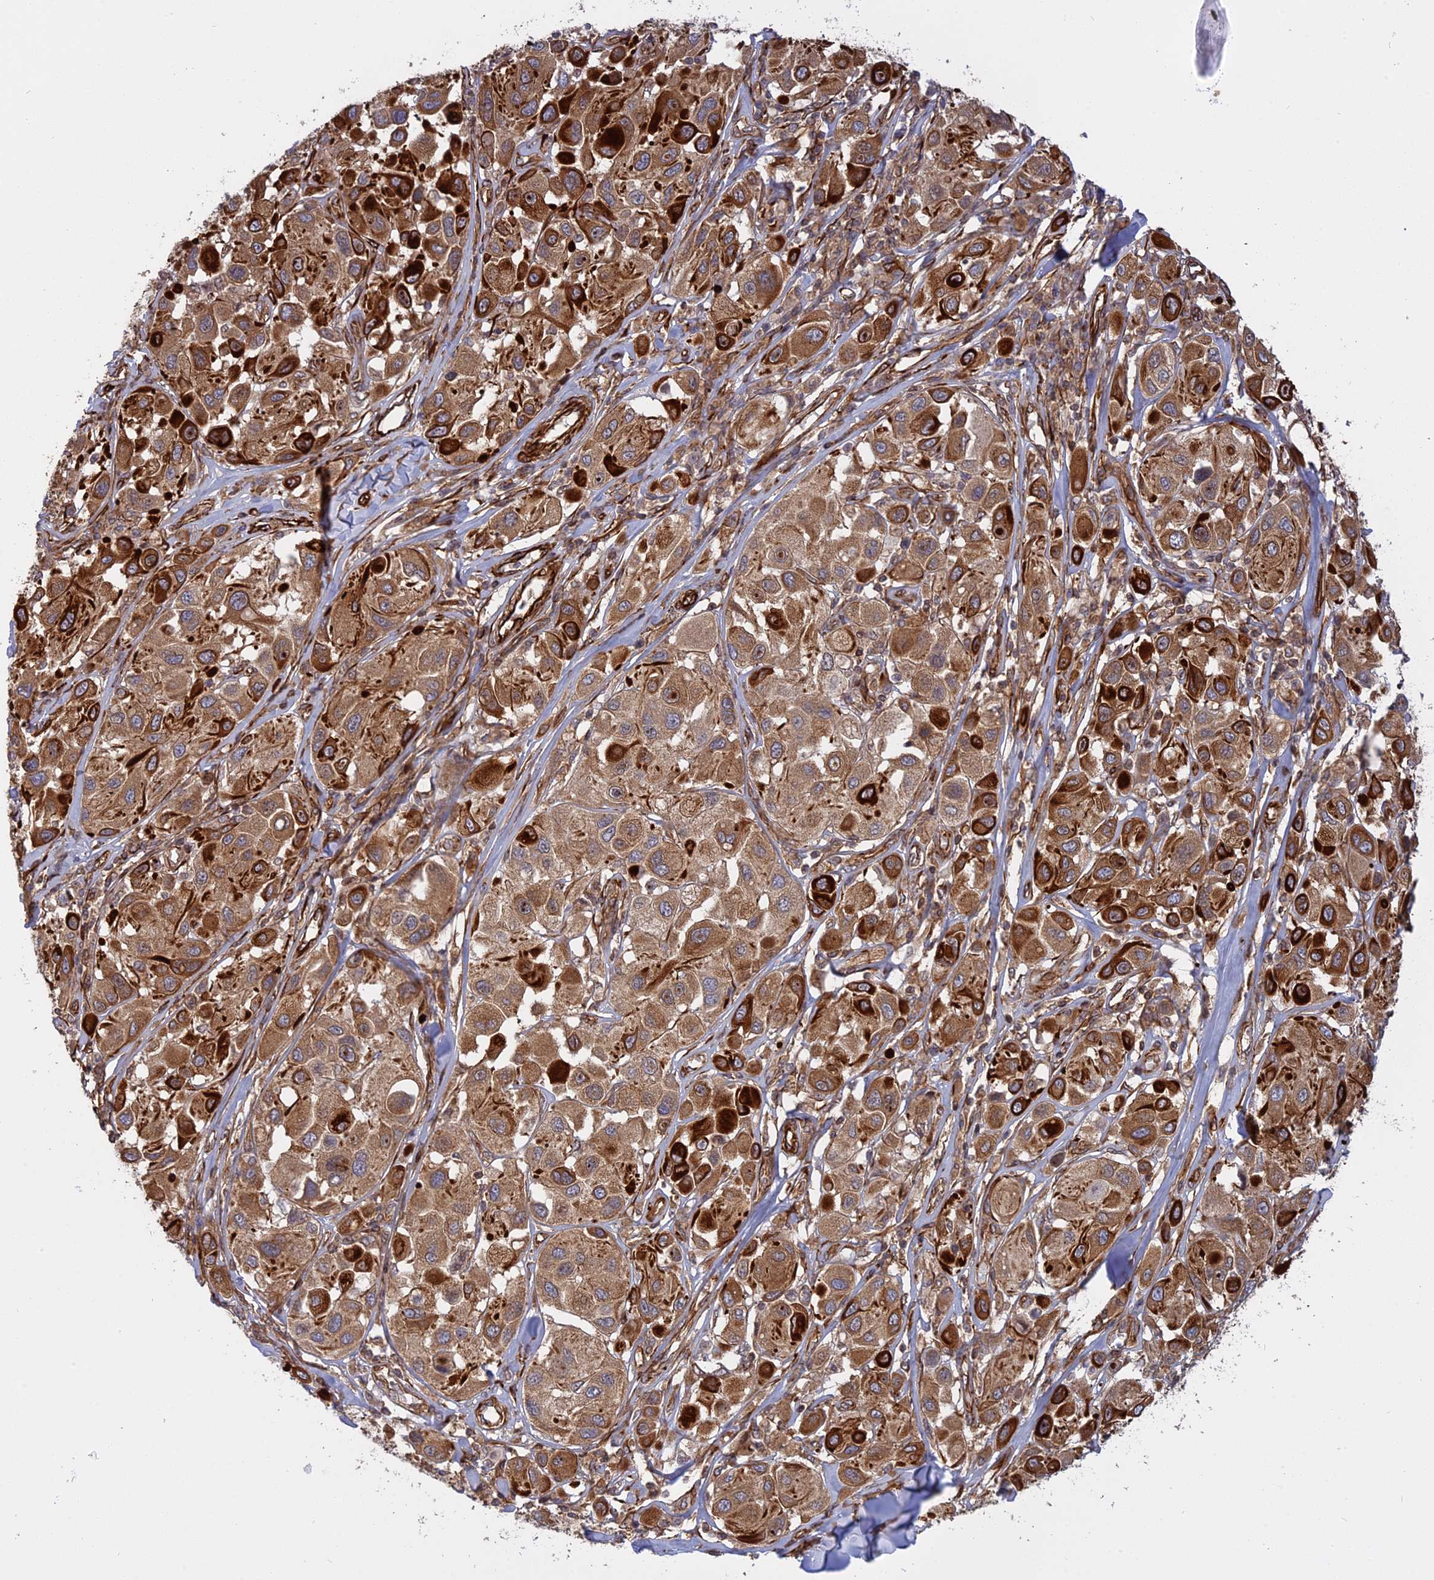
{"staining": {"intensity": "strong", "quantity": ">75%", "location": "cytoplasmic/membranous"}, "tissue": "melanoma", "cell_type": "Tumor cells", "image_type": "cancer", "snomed": [{"axis": "morphology", "description": "Malignant melanoma, Metastatic site"}, {"axis": "topography", "description": "Skin"}], "caption": "IHC of malignant melanoma (metastatic site) displays high levels of strong cytoplasmic/membranous expression in approximately >75% of tumor cells. (IHC, brightfield microscopy, high magnification).", "gene": "PHLDB3", "patient": {"sex": "male", "age": 41}}